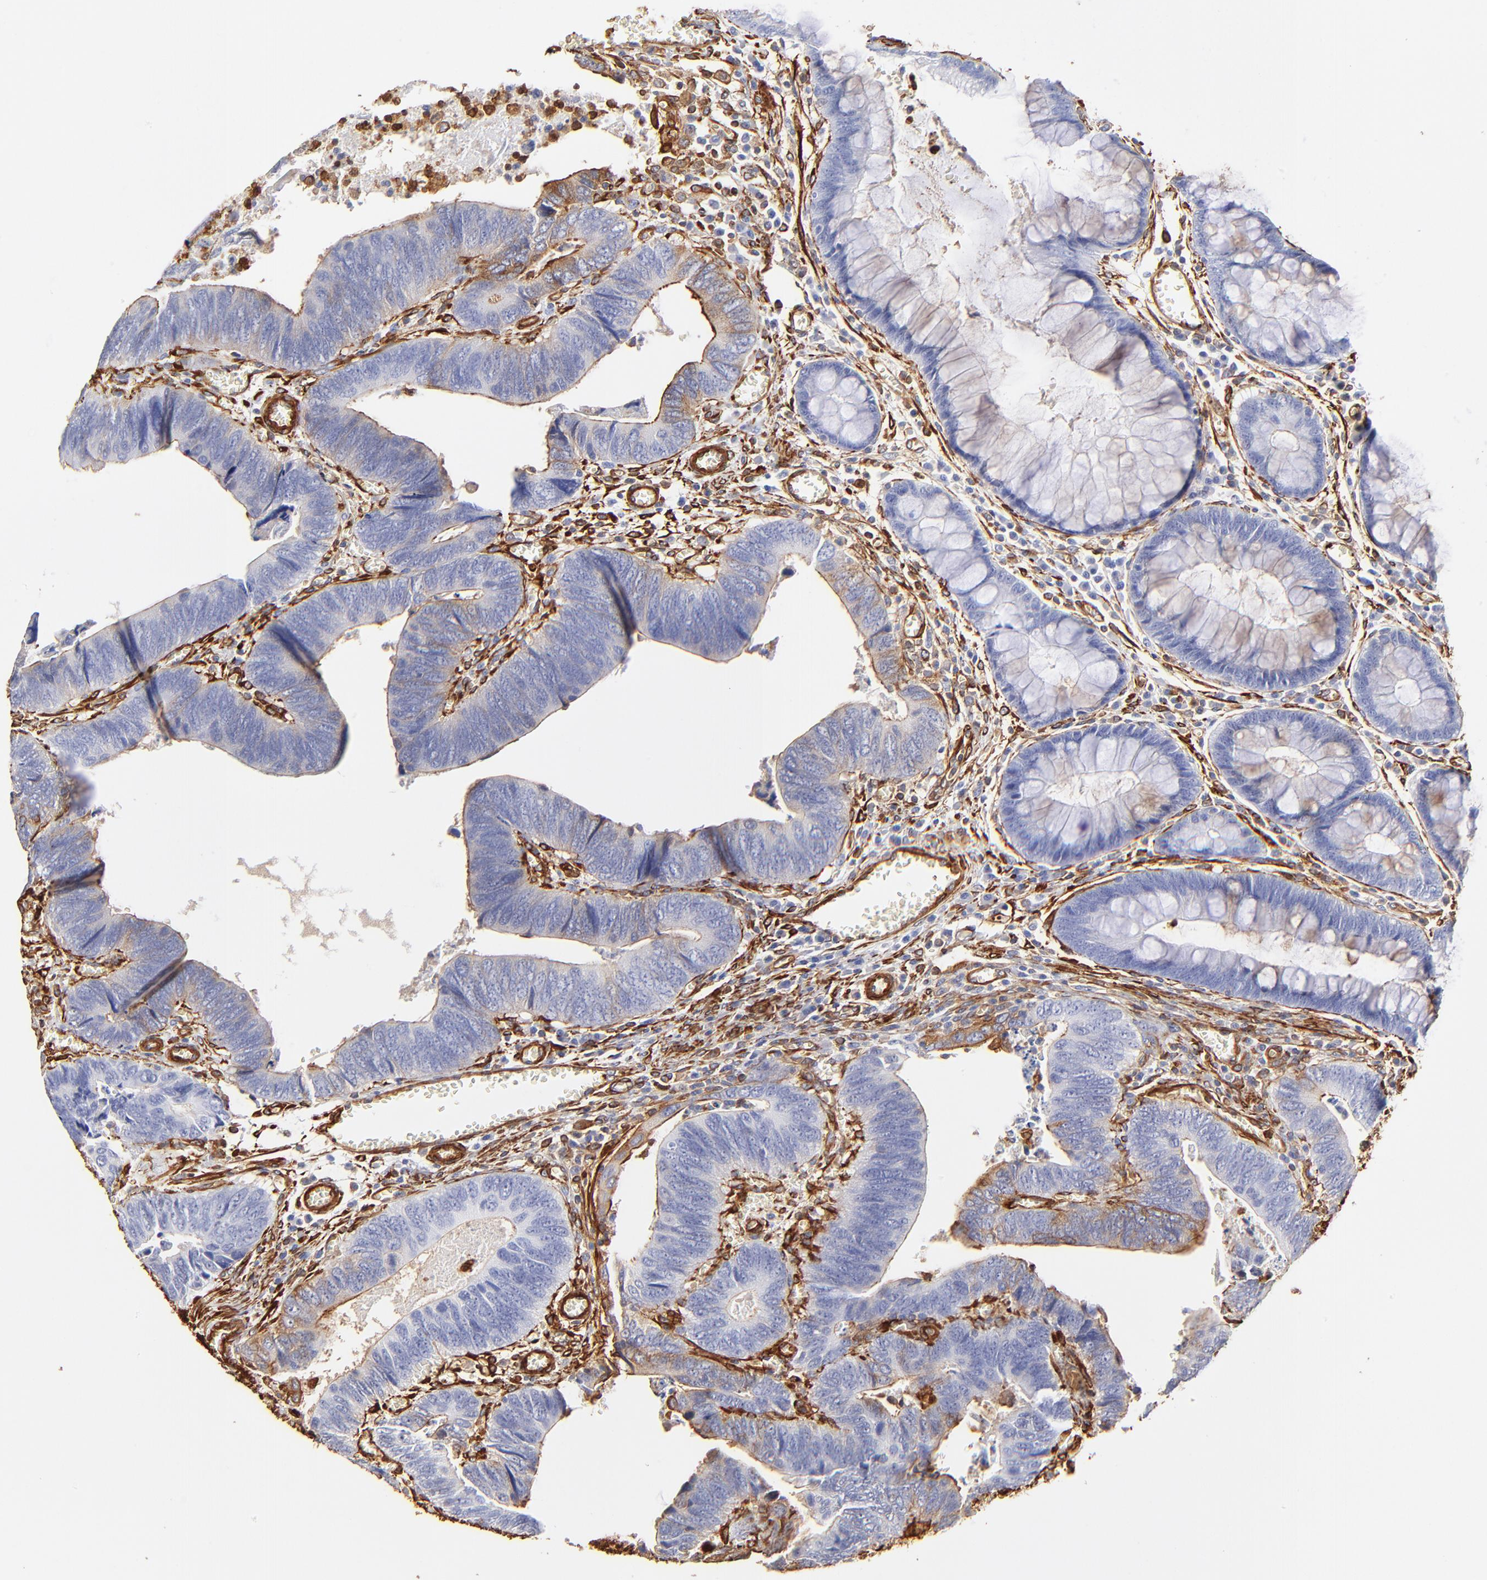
{"staining": {"intensity": "moderate", "quantity": "<25%", "location": "cytoplasmic/membranous"}, "tissue": "colorectal cancer", "cell_type": "Tumor cells", "image_type": "cancer", "snomed": [{"axis": "morphology", "description": "Adenocarcinoma, NOS"}, {"axis": "topography", "description": "Colon"}], "caption": "Tumor cells reveal low levels of moderate cytoplasmic/membranous staining in about <25% of cells in human colorectal cancer.", "gene": "FLNA", "patient": {"sex": "male", "age": 72}}